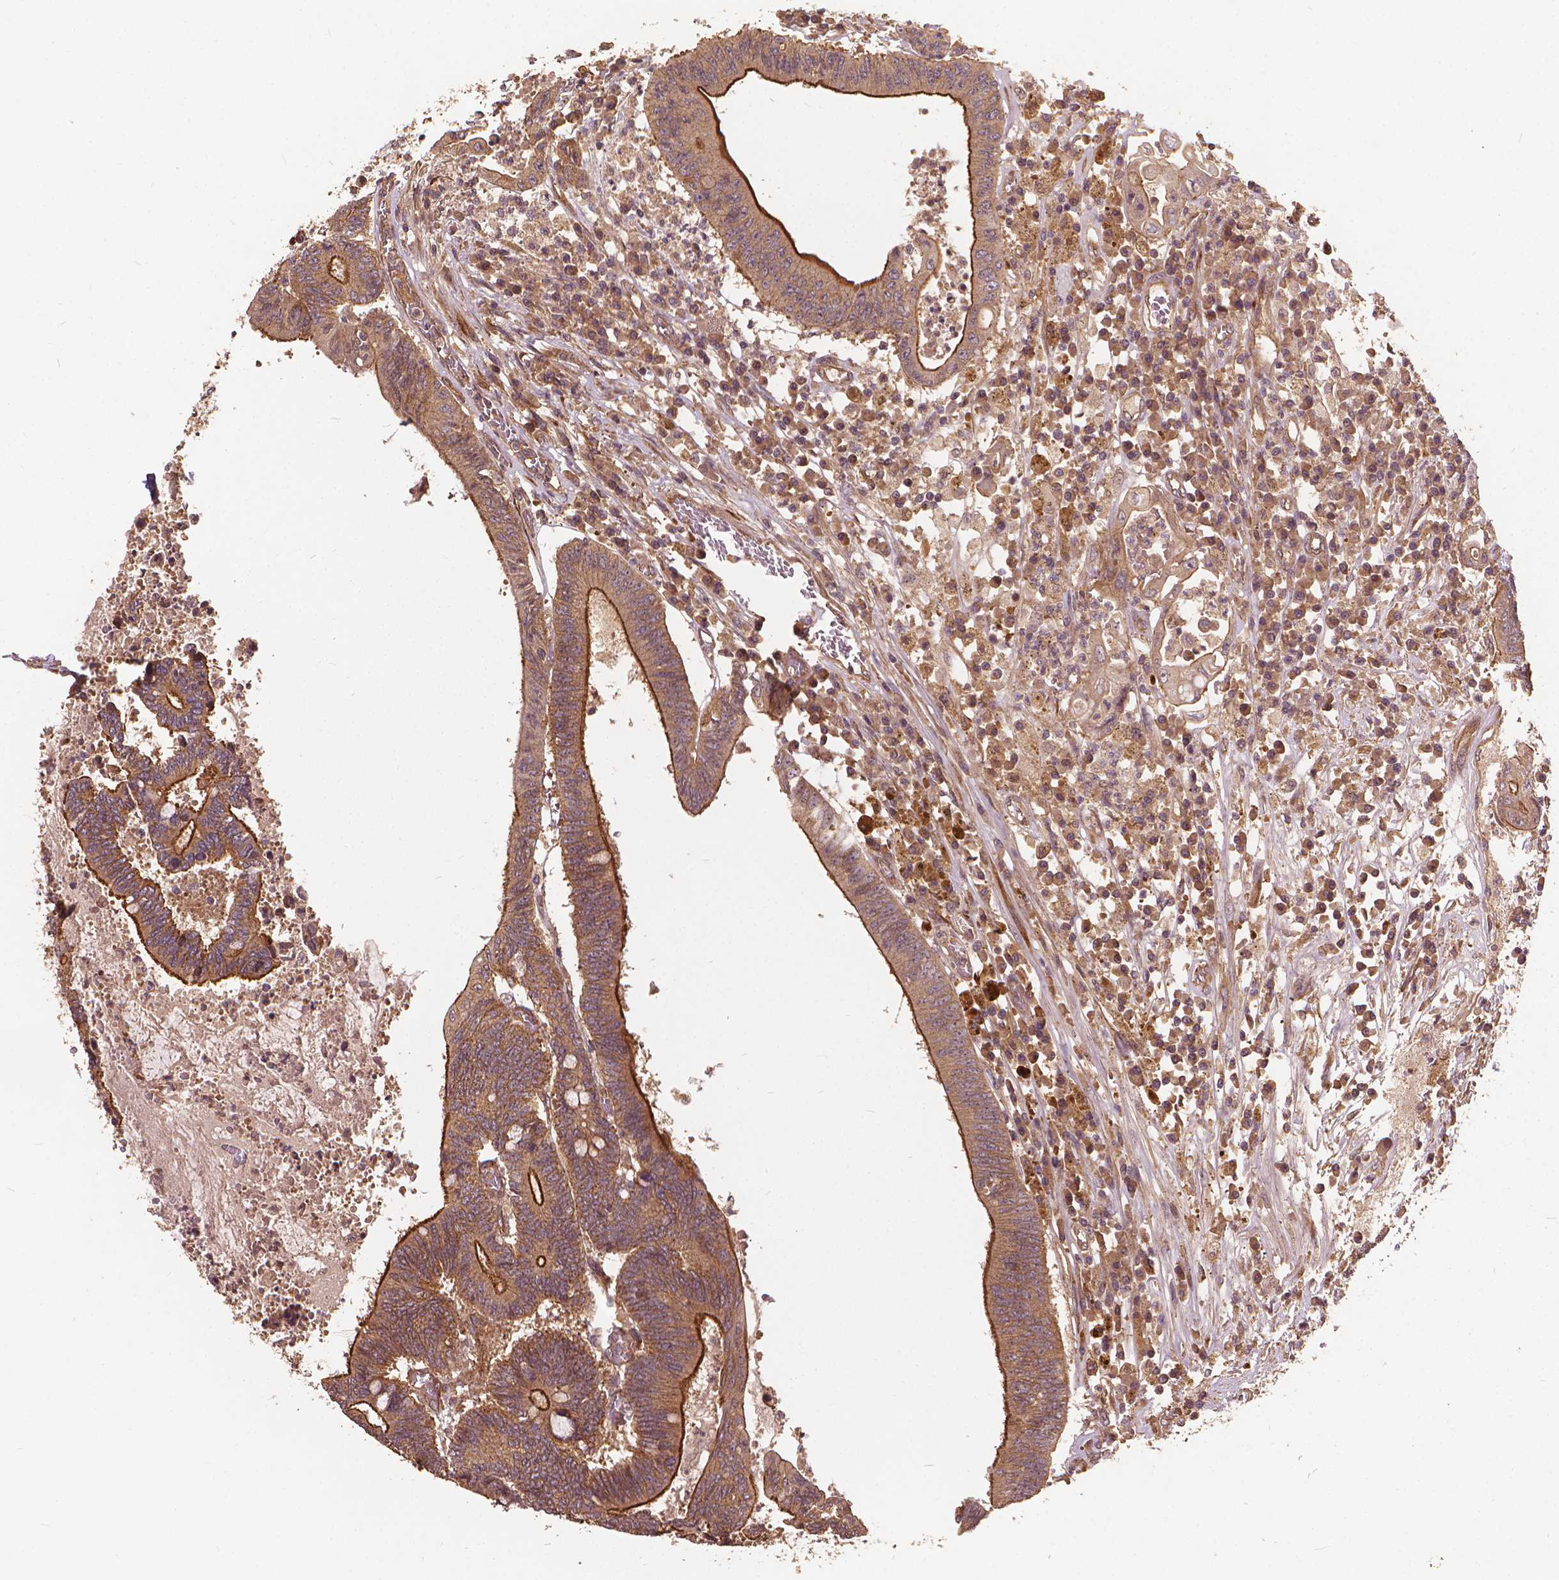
{"staining": {"intensity": "moderate", "quantity": ">75%", "location": "cytoplasmic/membranous"}, "tissue": "colorectal cancer", "cell_type": "Tumor cells", "image_type": "cancer", "snomed": [{"axis": "morphology", "description": "Adenocarcinoma, NOS"}, {"axis": "topography", "description": "Rectum"}], "caption": "DAB (3,3'-diaminobenzidine) immunohistochemical staining of human colorectal cancer (adenocarcinoma) exhibits moderate cytoplasmic/membranous protein expression in about >75% of tumor cells.", "gene": "UBXN2A", "patient": {"sex": "male", "age": 54}}